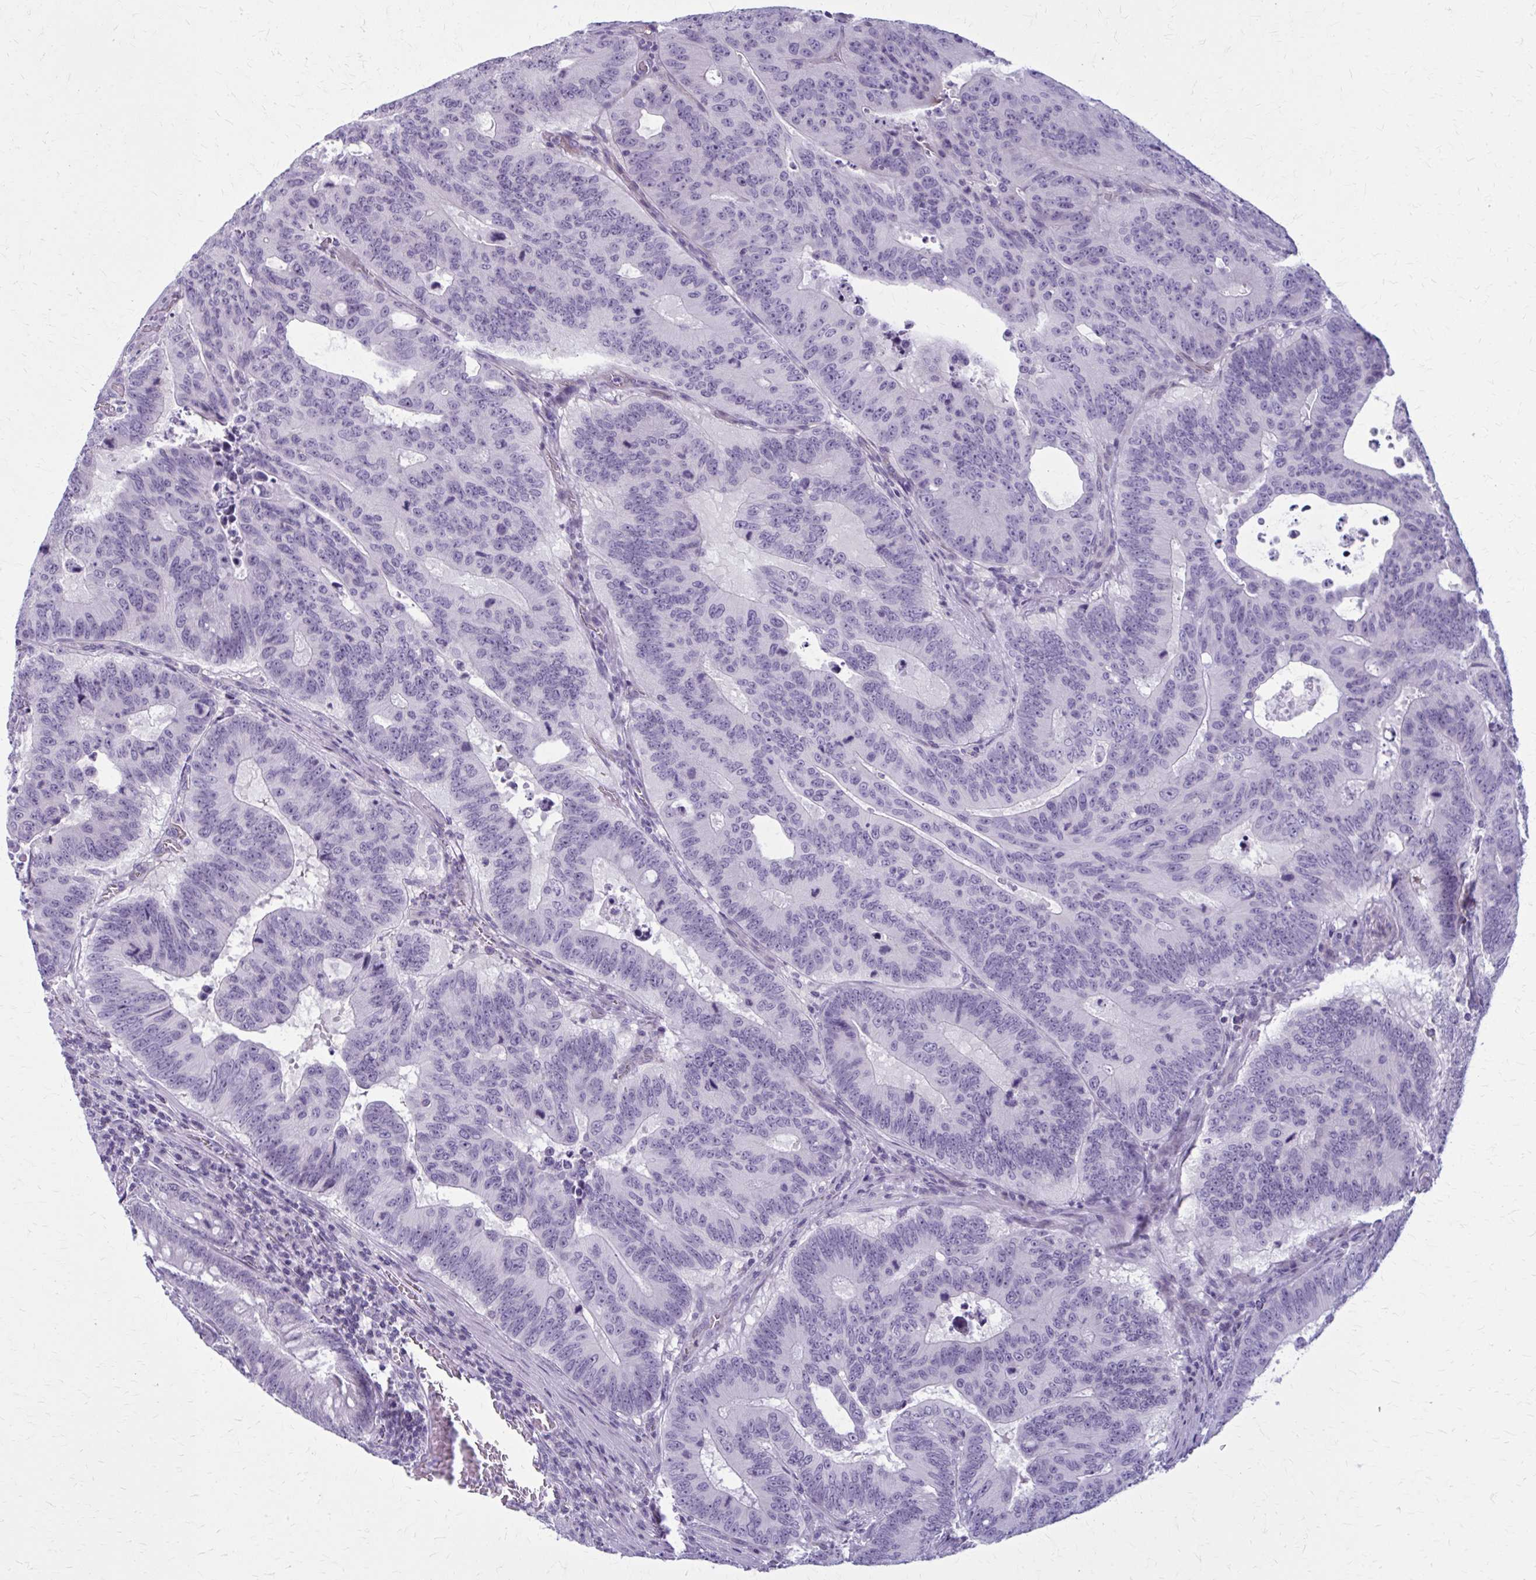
{"staining": {"intensity": "negative", "quantity": "none", "location": "none"}, "tissue": "colorectal cancer", "cell_type": "Tumor cells", "image_type": "cancer", "snomed": [{"axis": "morphology", "description": "Adenocarcinoma, NOS"}, {"axis": "topography", "description": "Colon"}], "caption": "Immunohistochemistry of human adenocarcinoma (colorectal) exhibits no staining in tumor cells.", "gene": "CASQ2", "patient": {"sex": "male", "age": 62}}